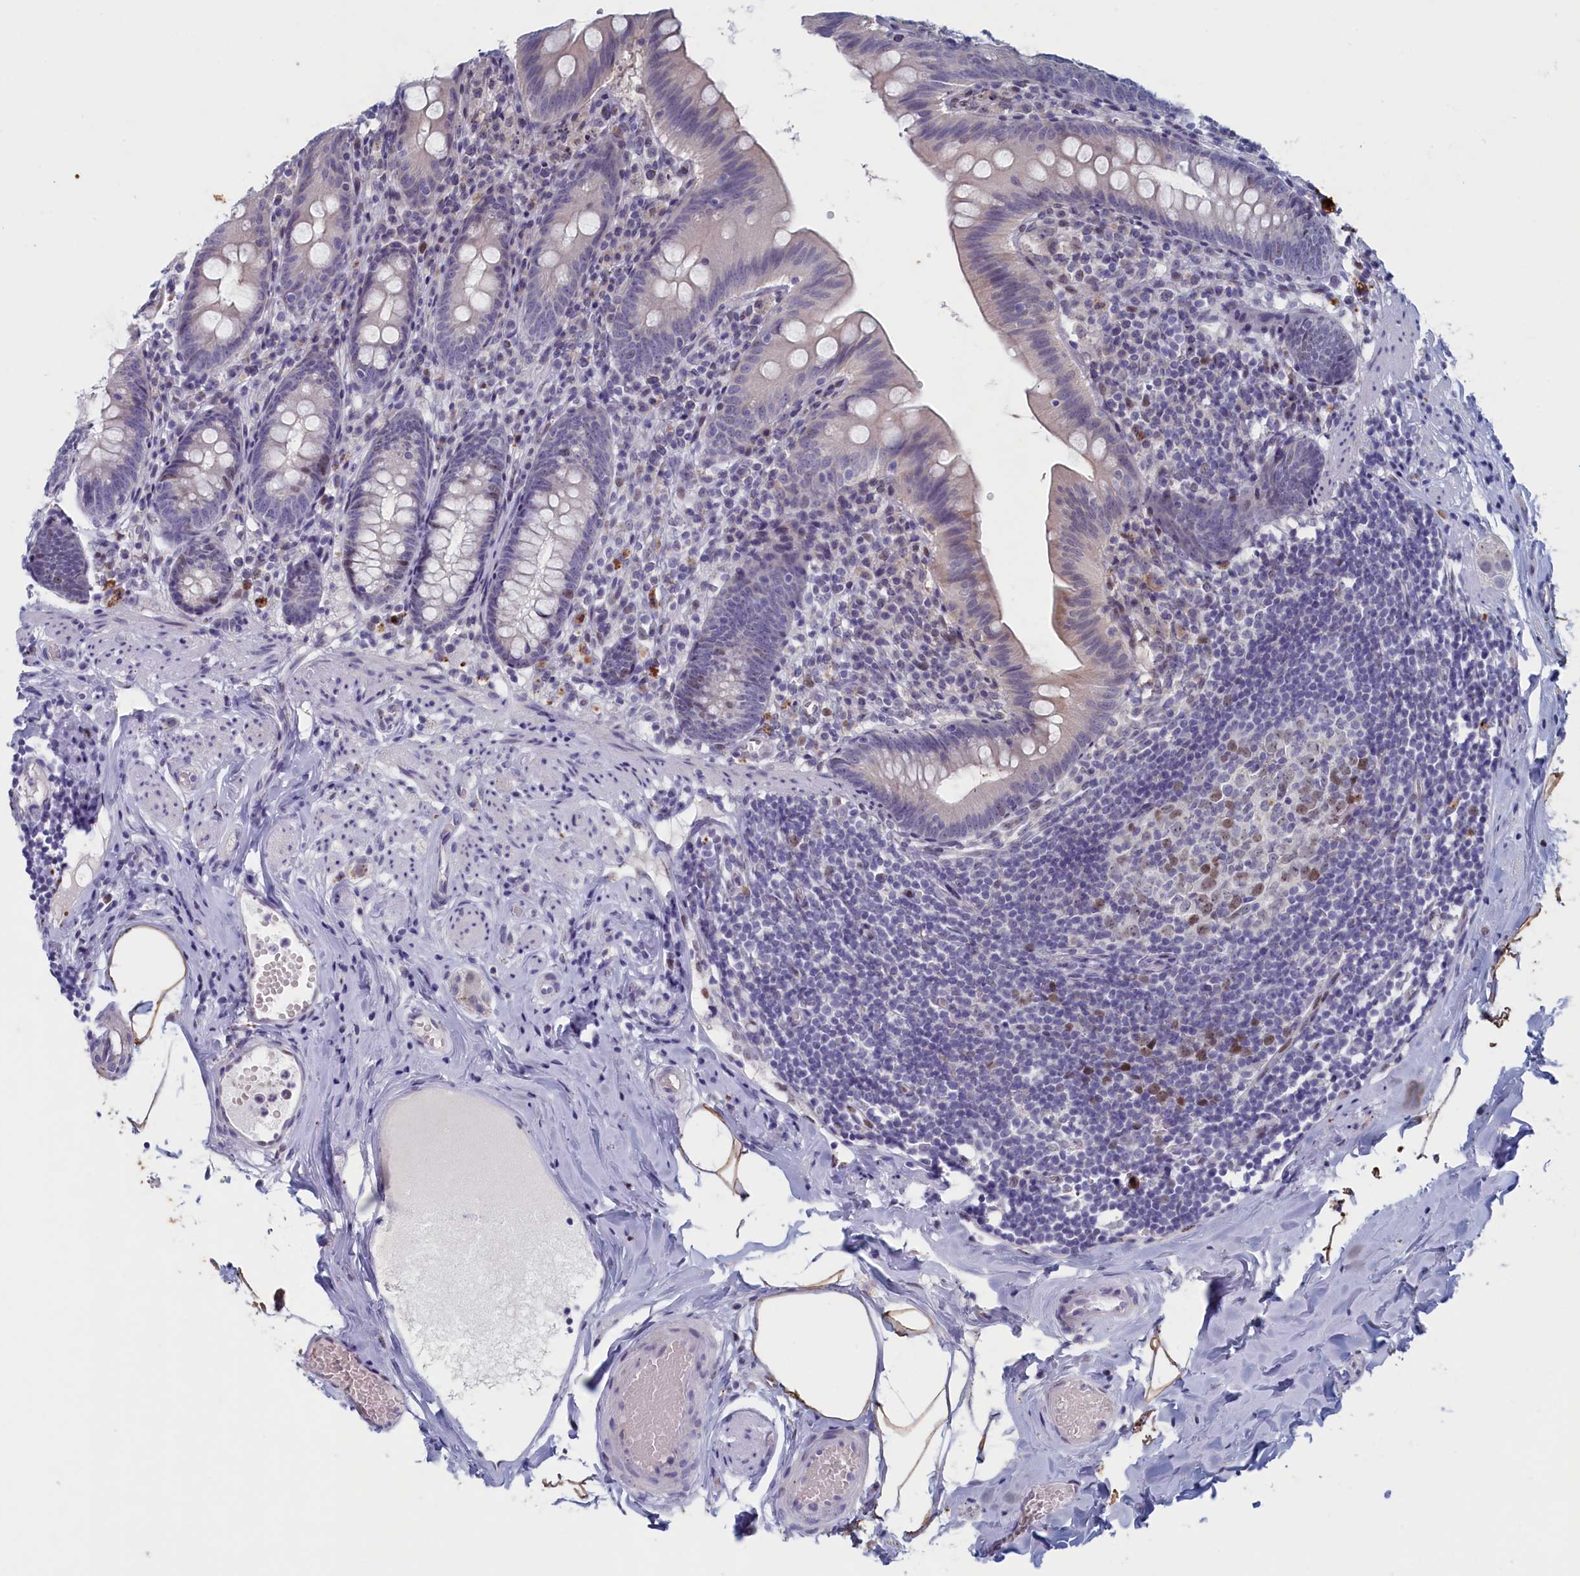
{"staining": {"intensity": "weak", "quantity": "<25%", "location": "cytoplasmic/membranous,nuclear"}, "tissue": "appendix", "cell_type": "Glandular cells", "image_type": "normal", "snomed": [{"axis": "morphology", "description": "Normal tissue, NOS"}, {"axis": "topography", "description": "Appendix"}], "caption": "DAB (3,3'-diaminobenzidine) immunohistochemical staining of benign appendix shows no significant expression in glandular cells.", "gene": "WDR76", "patient": {"sex": "male", "age": 55}}